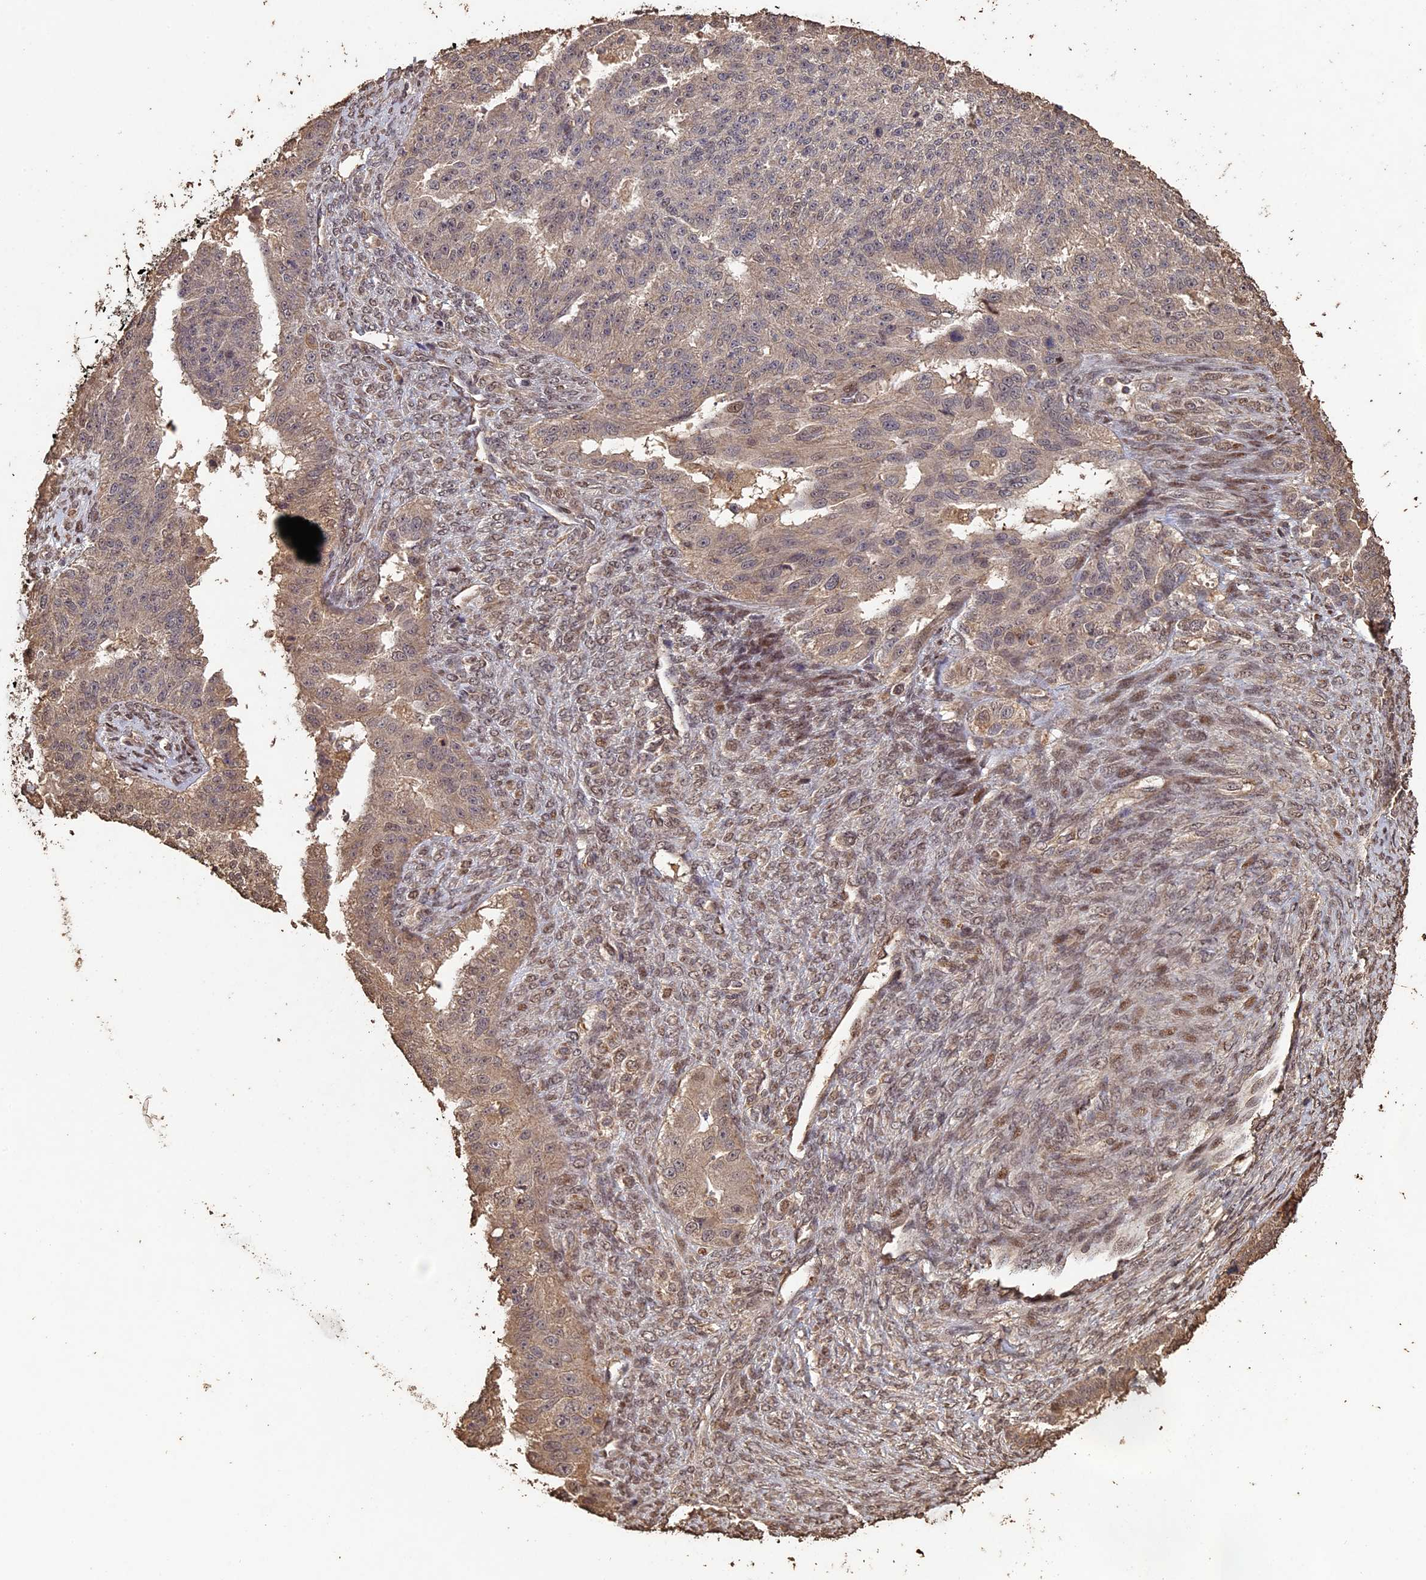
{"staining": {"intensity": "weak", "quantity": ">75%", "location": "cytoplasmic/membranous"}, "tissue": "ovarian cancer", "cell_type": "Tumor cells", "image_type": "cancer", "snomed": [{"axis": "morphology", "description": "Cystadenocarcinoma, serous, NOS"}, {"axis": "topography", "description": "Ovary"}], "caption": "This image displays immunohistochemistry staining of human ovarian cancer (serous cystadenocarcinoma), with low weak cytoplasmic/membranous staining in about >75% of tumor cells.", "gene": "HUNK", "patient": {"sex": "female", "age": 58}}